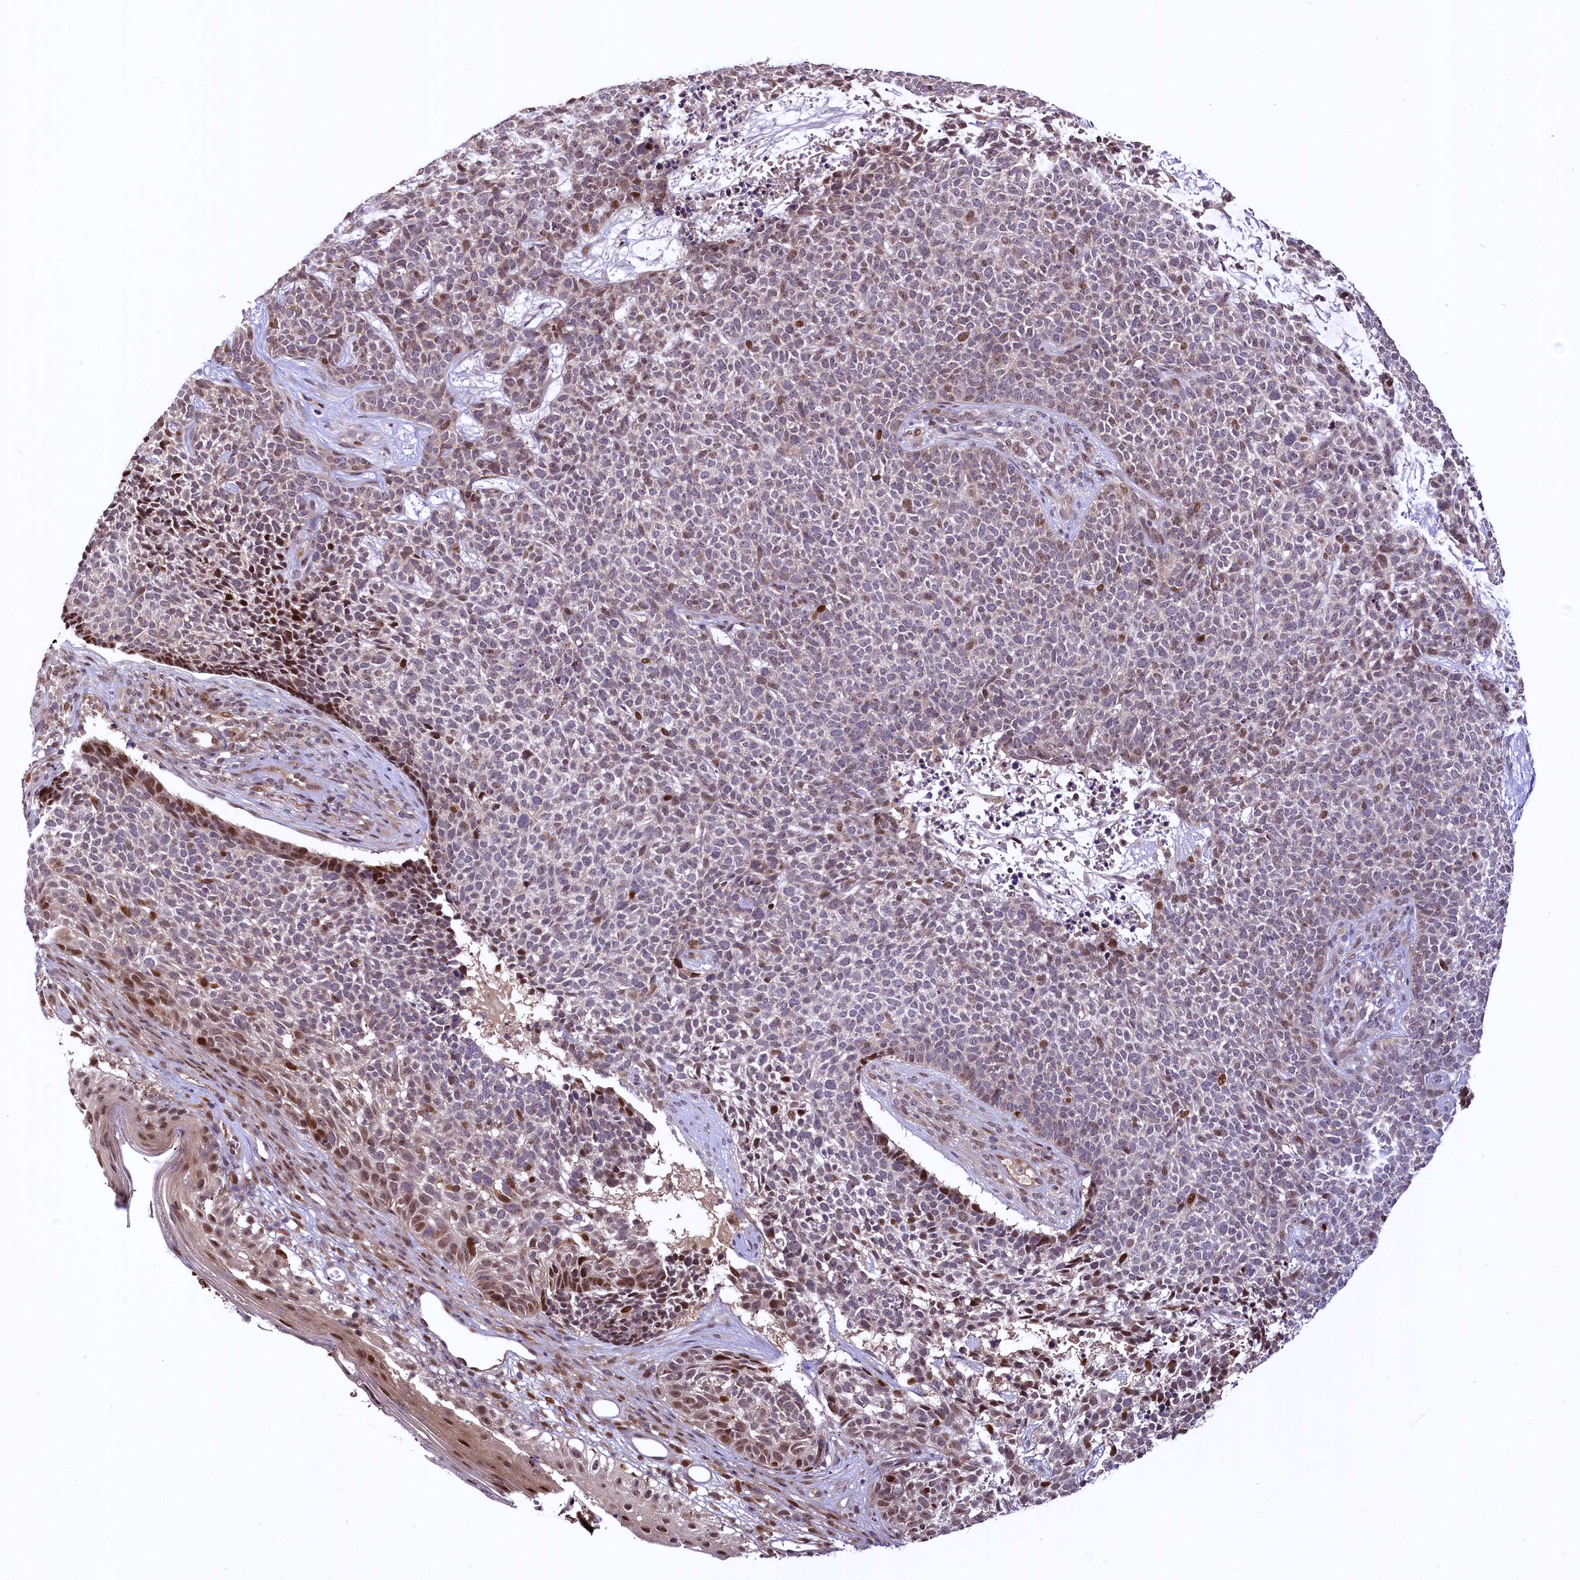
{"staining": {"intensity": "strong", "quantity": "<25%", "location": "cytoplasmic/membranous,nuclear"}, "tissue": "skin cancer", "cell_type": "Tumor cells", "image_type": "cancer", "snomed": [{"axis": "morphology", "description": "Basal cell carcinoma"}, {"axis": "topography", "description": "Skin"}], "caption": "Human skin cancer stained for a protein (brown) shows strong cytoplasmic/membranous and nuclear positive positivity in approximately <25% of tumor cells.", "gene": "N4BP2L1", "patient": {"sex": "female", "age": 84}}